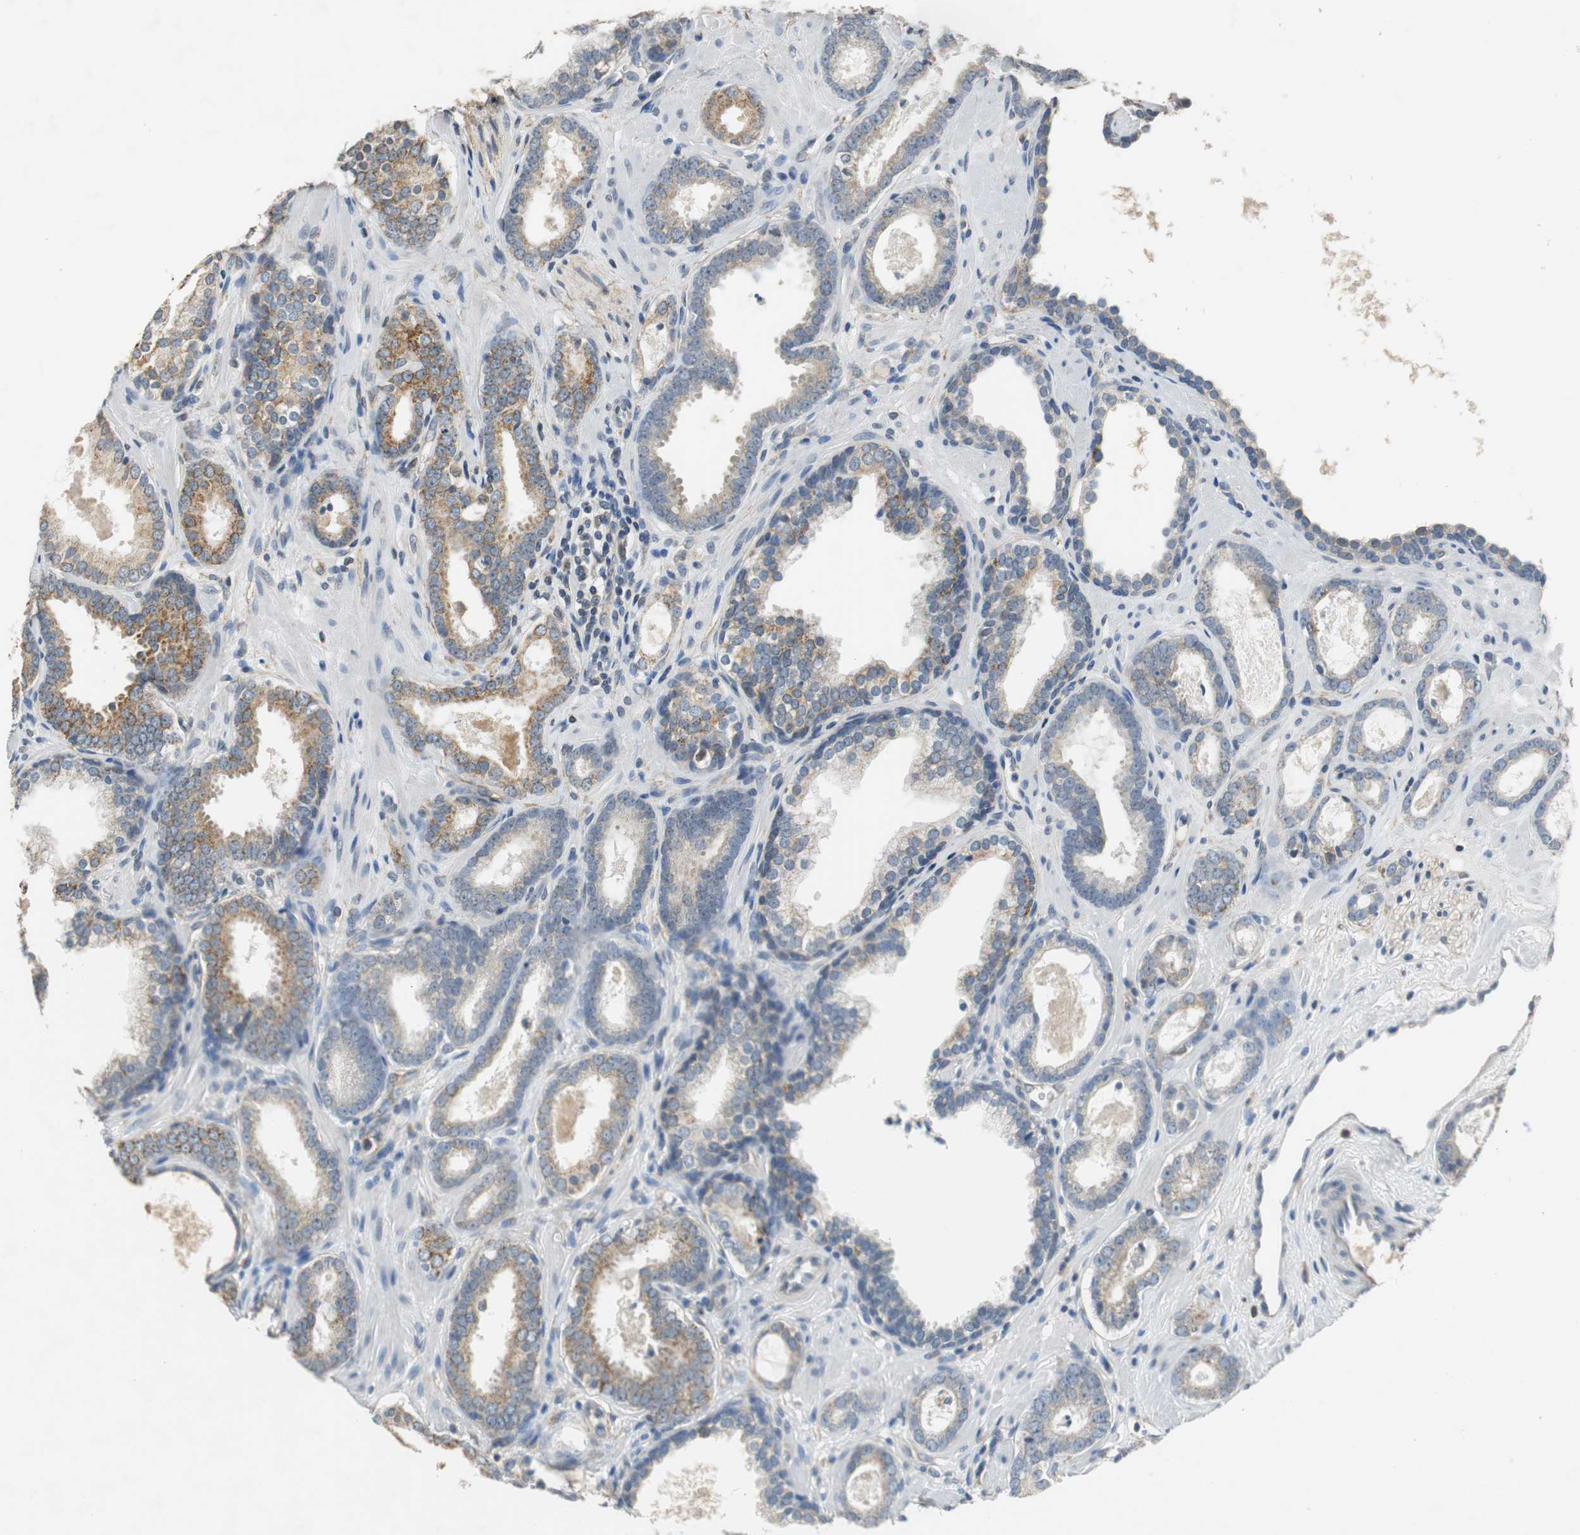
{"staining": {"intensity": "moderate", "quantity": "25%-75%", "location": "cytoplasmic/membranous"}, "tissue": "prostate cancer", "cell_type": "Tumor cells", "image_type": "cancer", "snomed": [{"axis": "morphology", "description": "Adenocarcinoma, Low grade"}, {"axis": "topography", "description": "Prostate"}], "caption": "Immunohistochemistry (DAB (3,3'-diaminobenzidine)) staining of human prostate adenocarcinoma (low-grade) reveals moderate cytoplasmic/membranous protein positivity in approximately 25%-75% of tumor cells. Nuclei are stained in blue.", "gene": "ALDH4A1", "patient": {"sex": "male", "age": 57}}